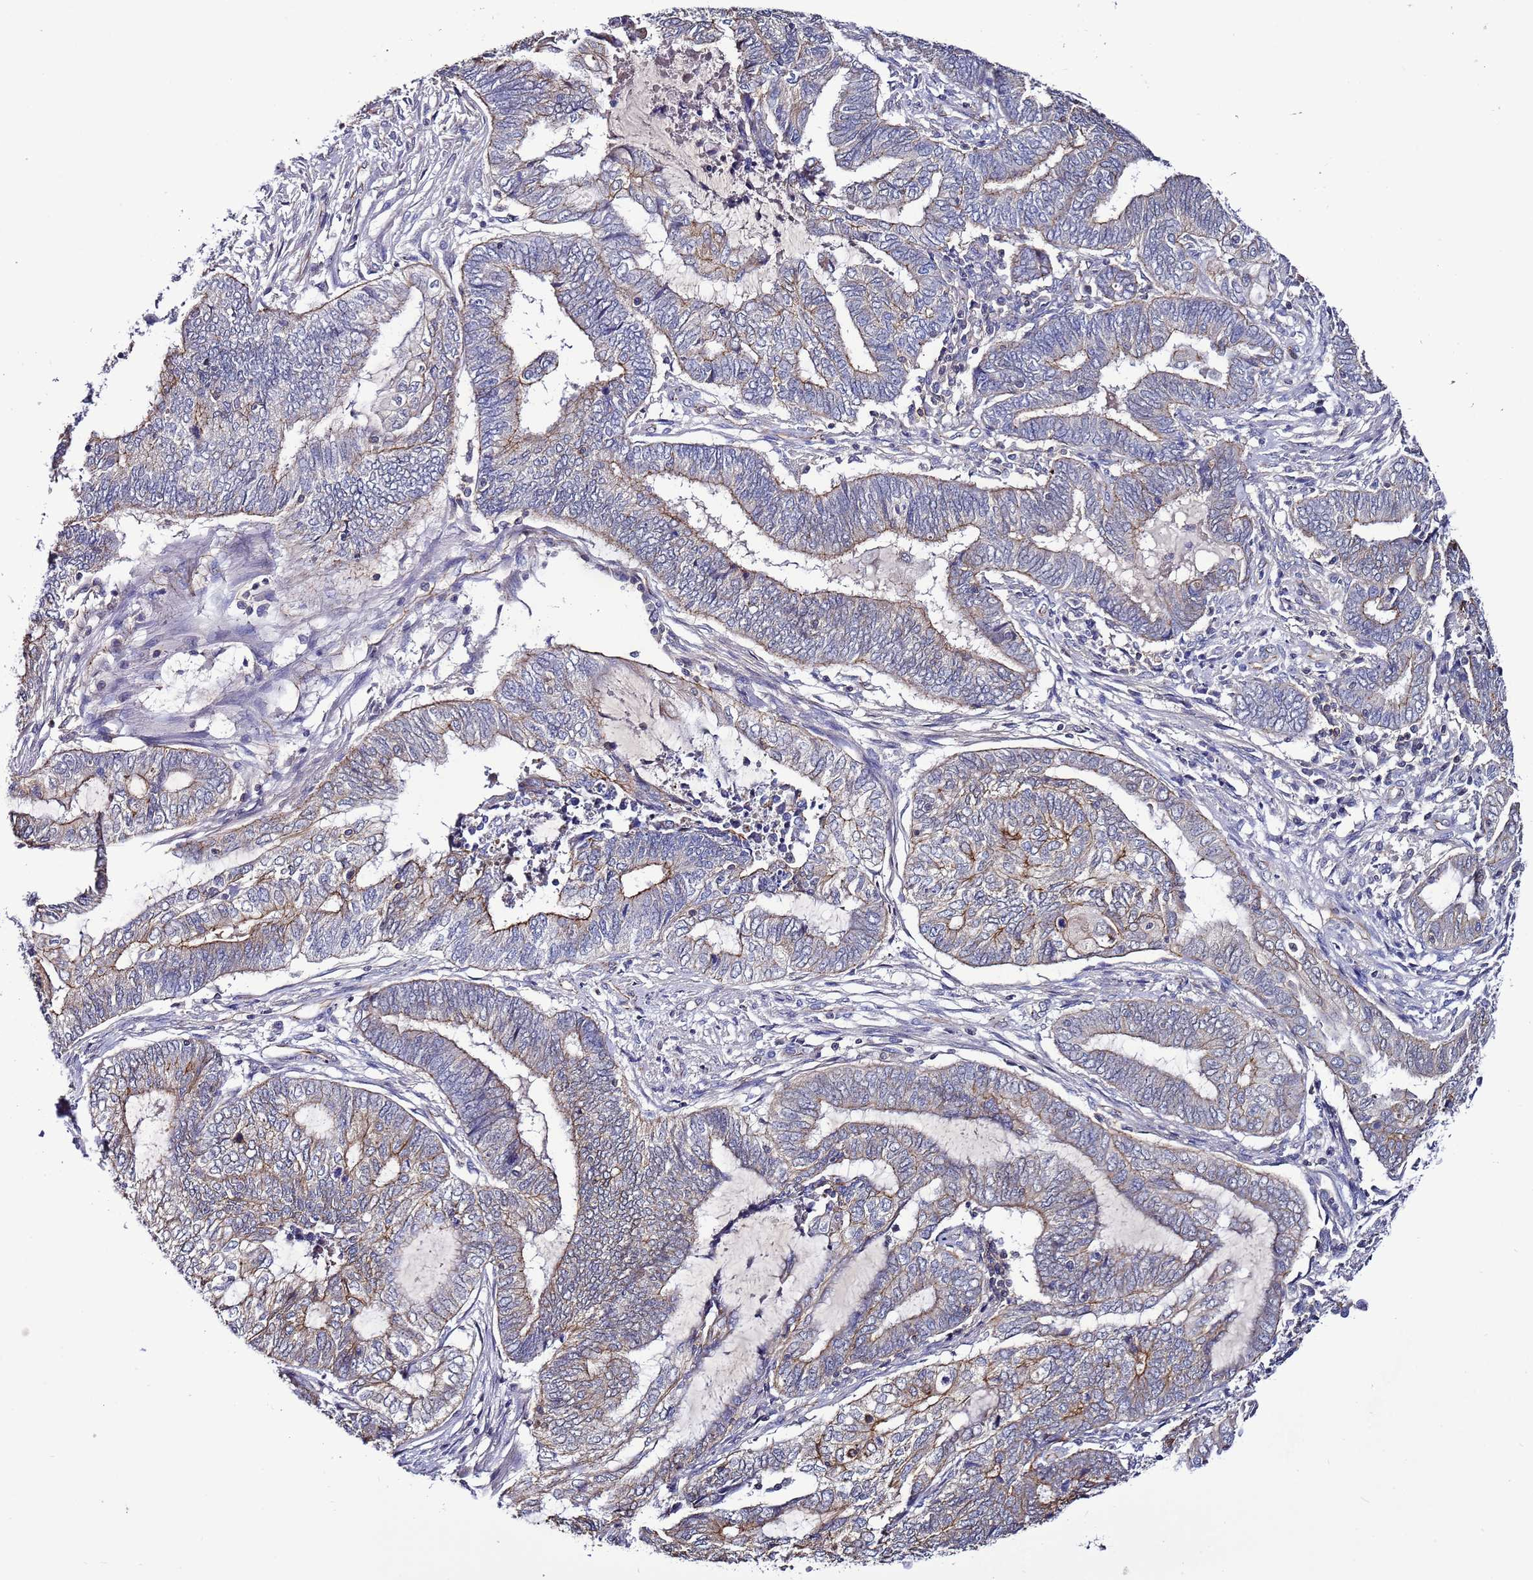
{"staining": {"intensity": "moderate", "quantity": "25%-75%", "location": "cytoplasmic/membranous"}, "tissue": "endometrial cancer", "cell_type": "Tumor cells", "image_type": "cancer", "snomed": [{"axis": "morphology", "description": "Adenocarcinoma, NOS"}, {"axis": "topography", "description": "Uterus"}, {"axis": "topography", "description": "Endometrium"}], "caption": "This micrograph reveals endometrial cancer (adenocarcinoma) stained with immunohistochemistry (IHC) to label a protein in brown. The cytoplasmic/membranous of tumor cells show moderate positivity for the protein. Nuclei are counter-stained blue.", "gene": "TENM3", "patient": {"sex": "female", "age": 70}}